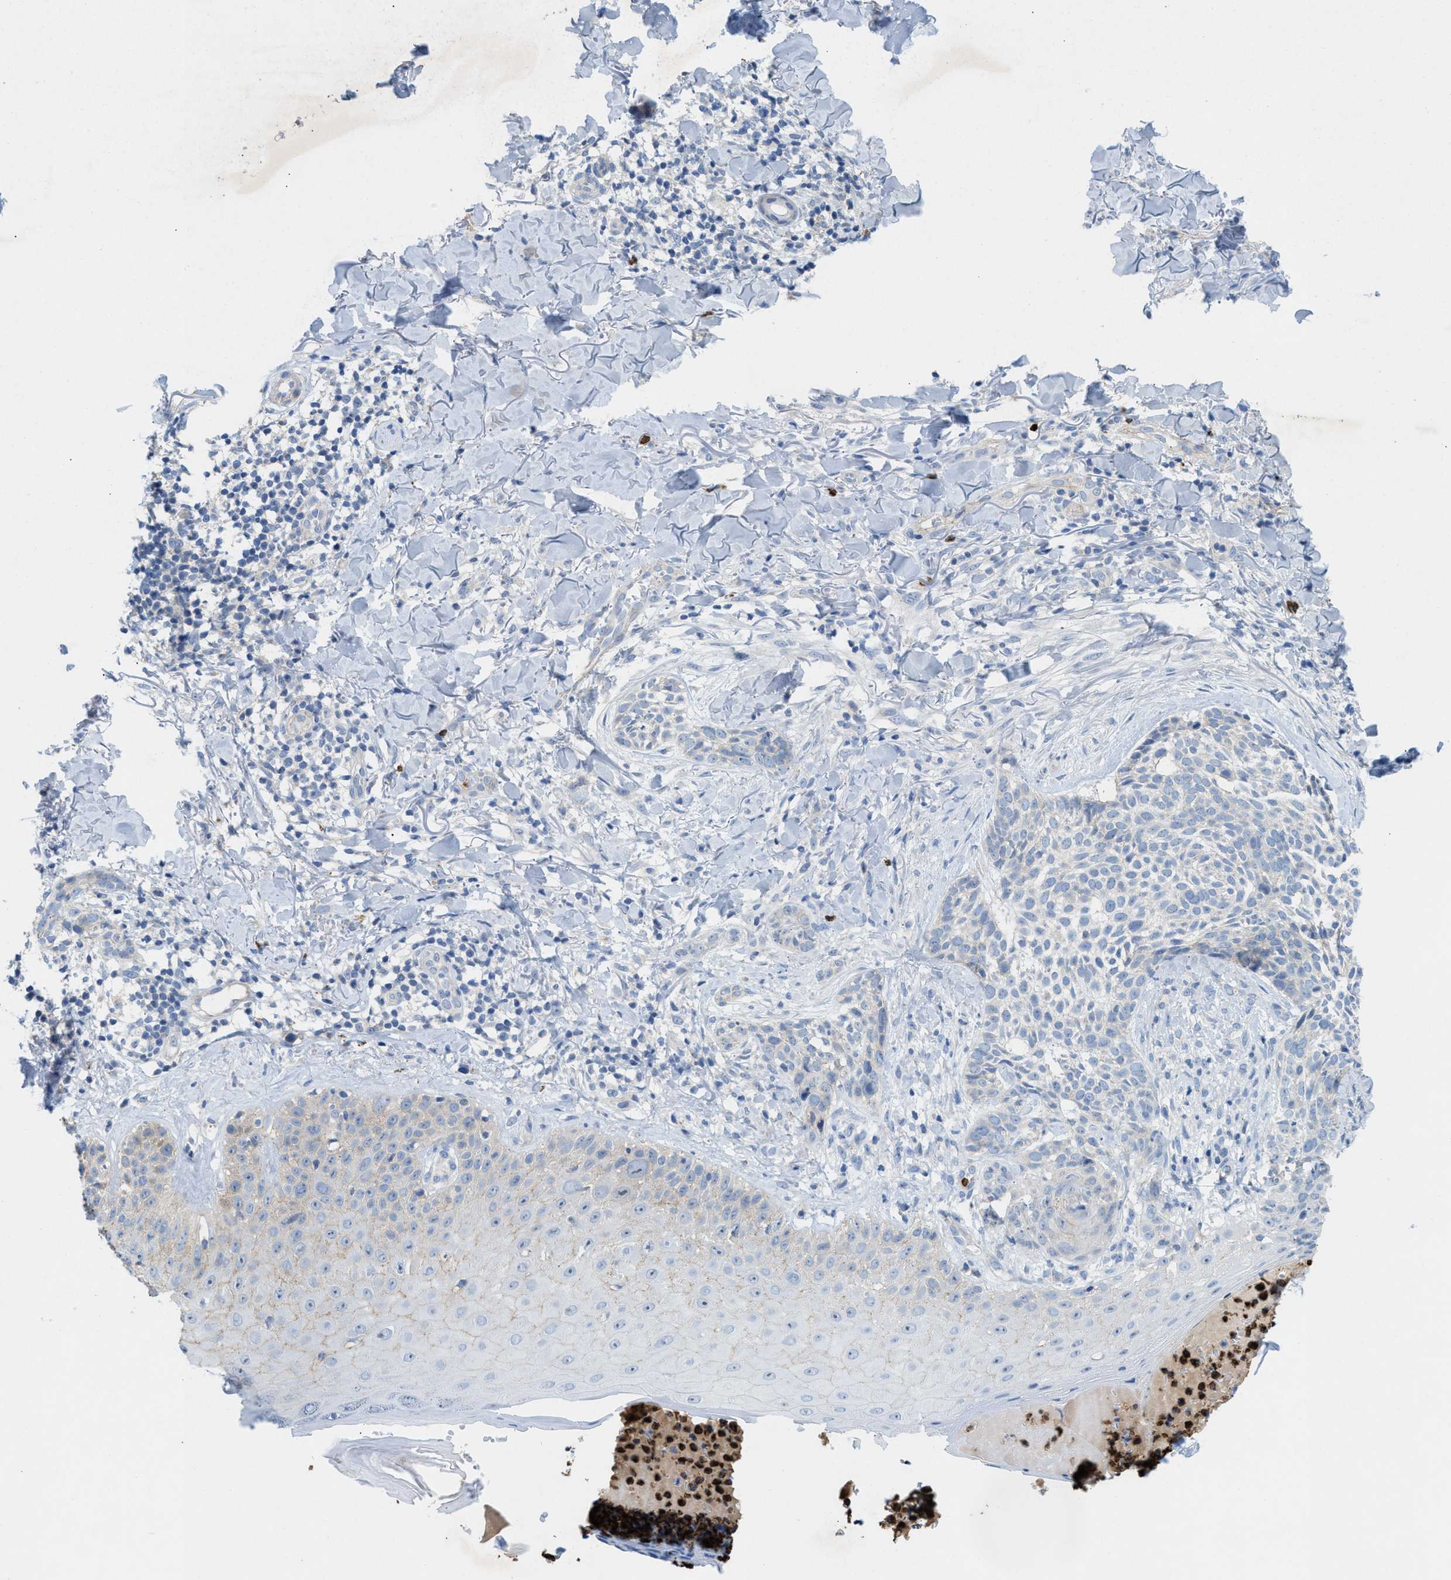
{"staining": {"intensity": "negative", "quantity": "none", "location": "none"}, "tissue": "skin cancer", "cell_type": "Tumor cells", "image_type": "cancer", "snomed": [{"axis": "morphology", "description": "Normal tissue, NOS"}, {"axis": "morphology", "description": "Basal cell carcinoma"}, {"axis": "topography", "description": "Skin"}], "caption": "This is an IHC micrograph of skin basal cell carcinoma. There is no positivity in tumor cells.", "gene": "CMTM1", "patient": {"sex": "male", "age": 67}}